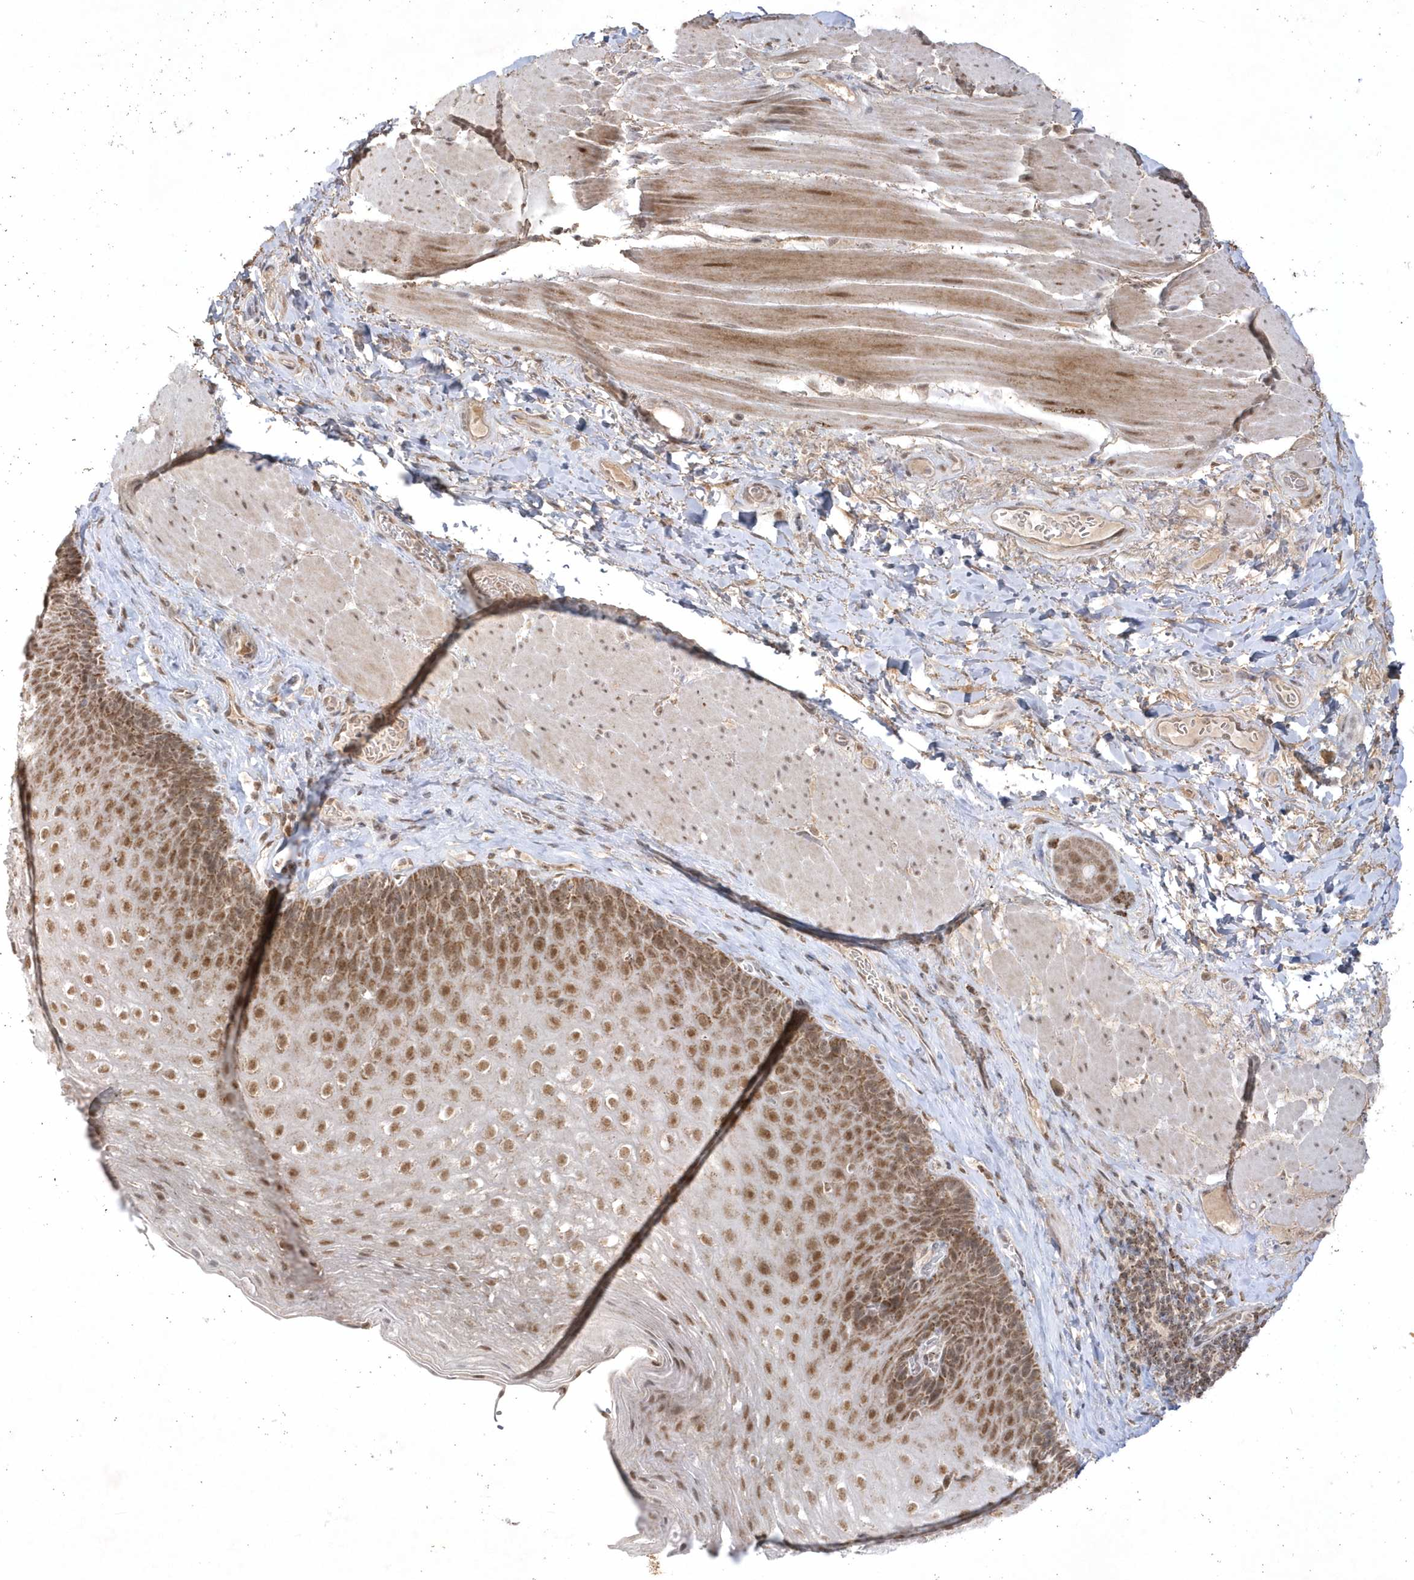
{"staining": {"intensity": "moderate", "quantity": ">75%", "location": "nuclear"}, "tissue": "esophagus", "cell_type": "Squamous epithelial cells", "image_type": "normal", "snomed": [{"axis": "morphology", "description": "Normal tissue, NOS"}, {"axis": "topography", "description": "Esophagus"}], "caption": "Protein expression analysis of normal human esophagus reveals moderate nuclear staining in approximately >75% of squamous epithelial cells.", "gene": "CPSF3", "patient": {"sex": "female", "age": 66}}